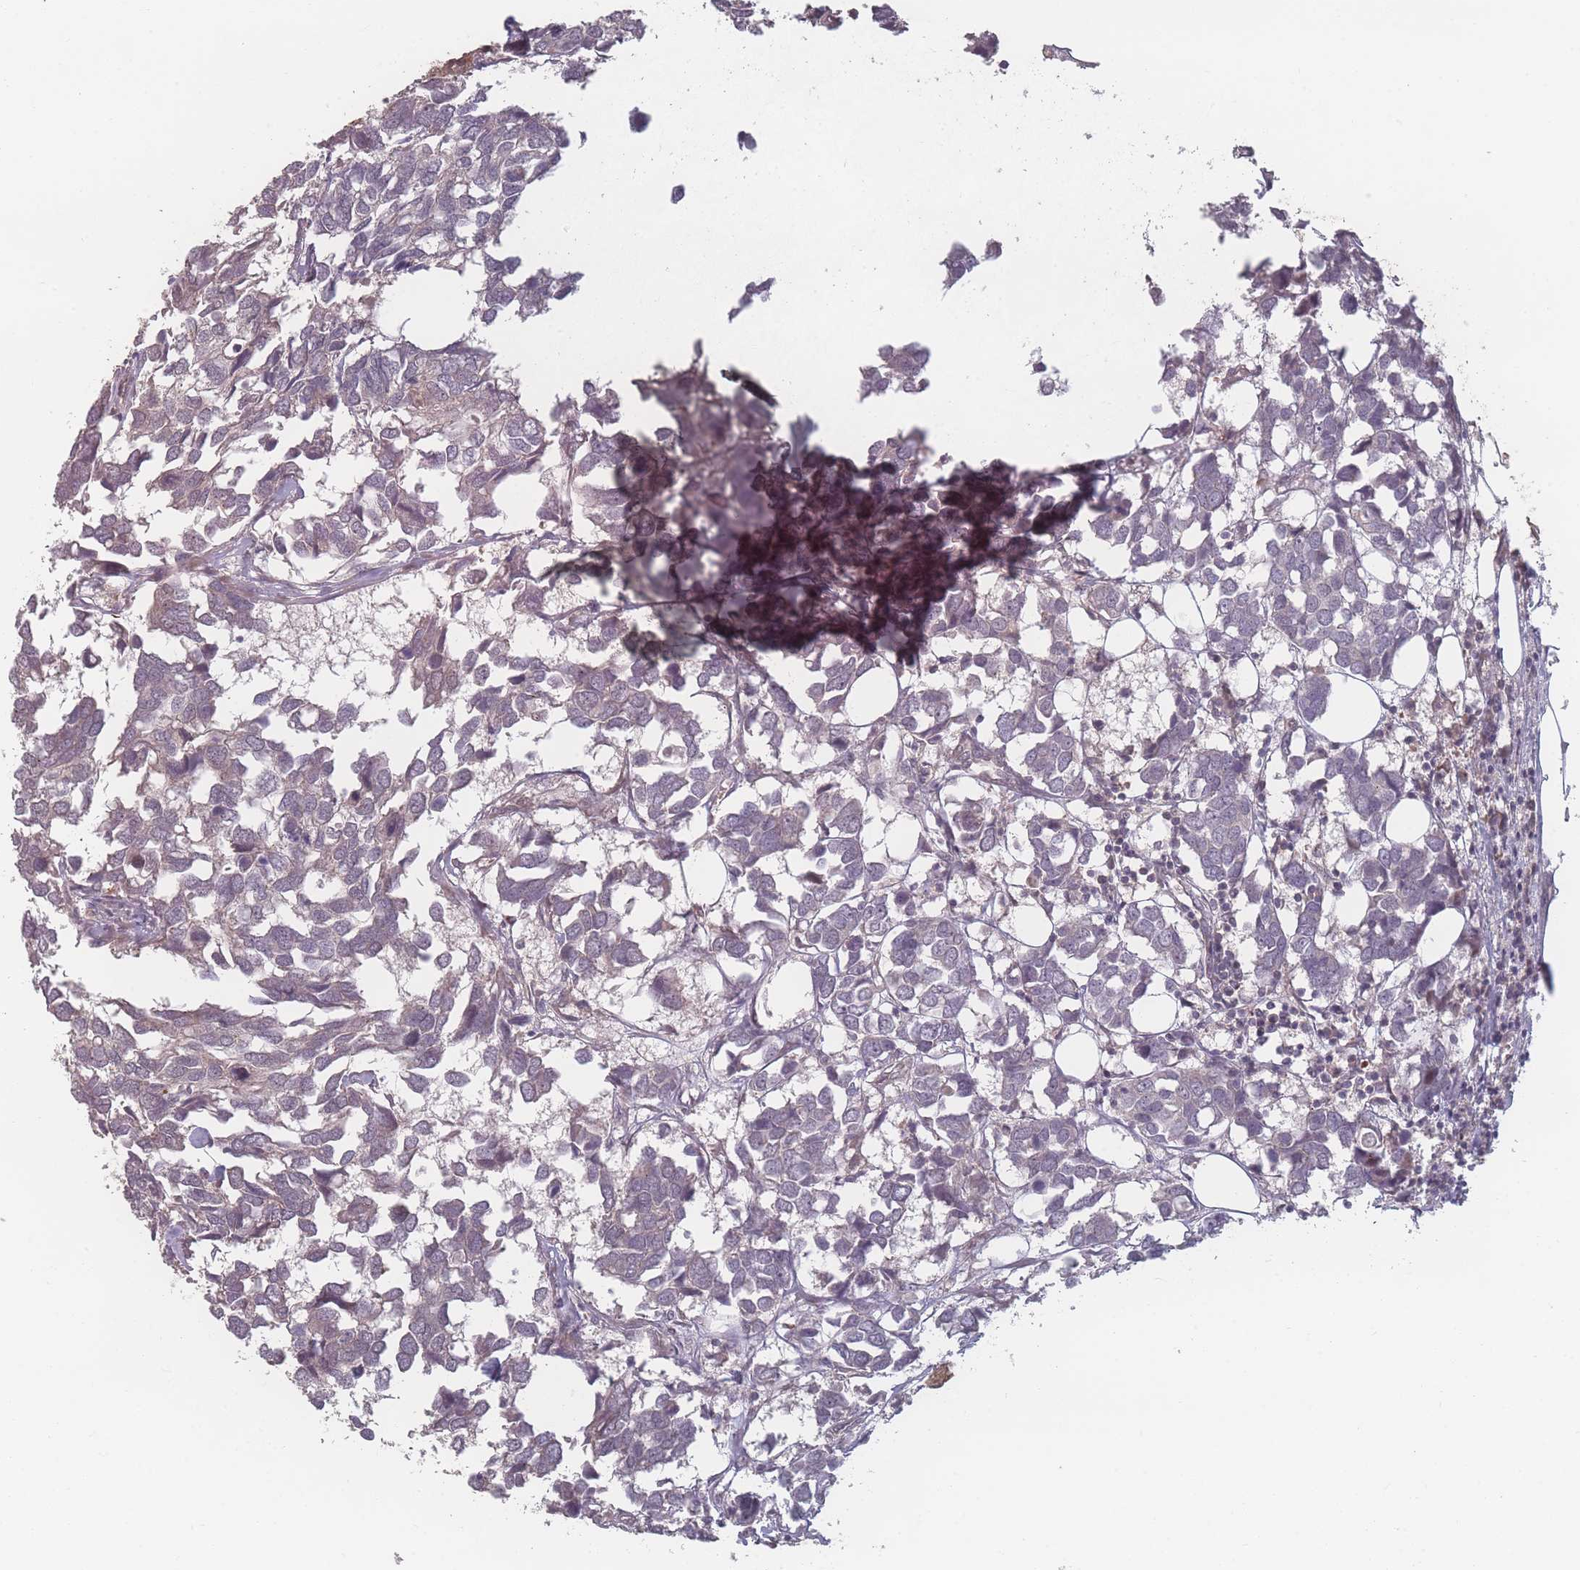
{"staining": {"intensity": "negative", "quantity": "none", "location": "none"}, "tissue": "breast cancer", "cell_type": "Tumor cells", "image_type": "cancer", "snomed": [{"axis": "morphology", "description": "Duct carcinoma"}, {"axis": "topography", "description": "Breast"}], "caption": "Tumor cells are negative for protein expression in human infiltrating ductal carcinoma (breast). (Stains: DAB immunohistochemistry with hematoxylin counter stain, Microscopy: brightfield microscopy at high magnification).", "gene": "HAGH", "patient": {"sex": "female", "age": 83}}